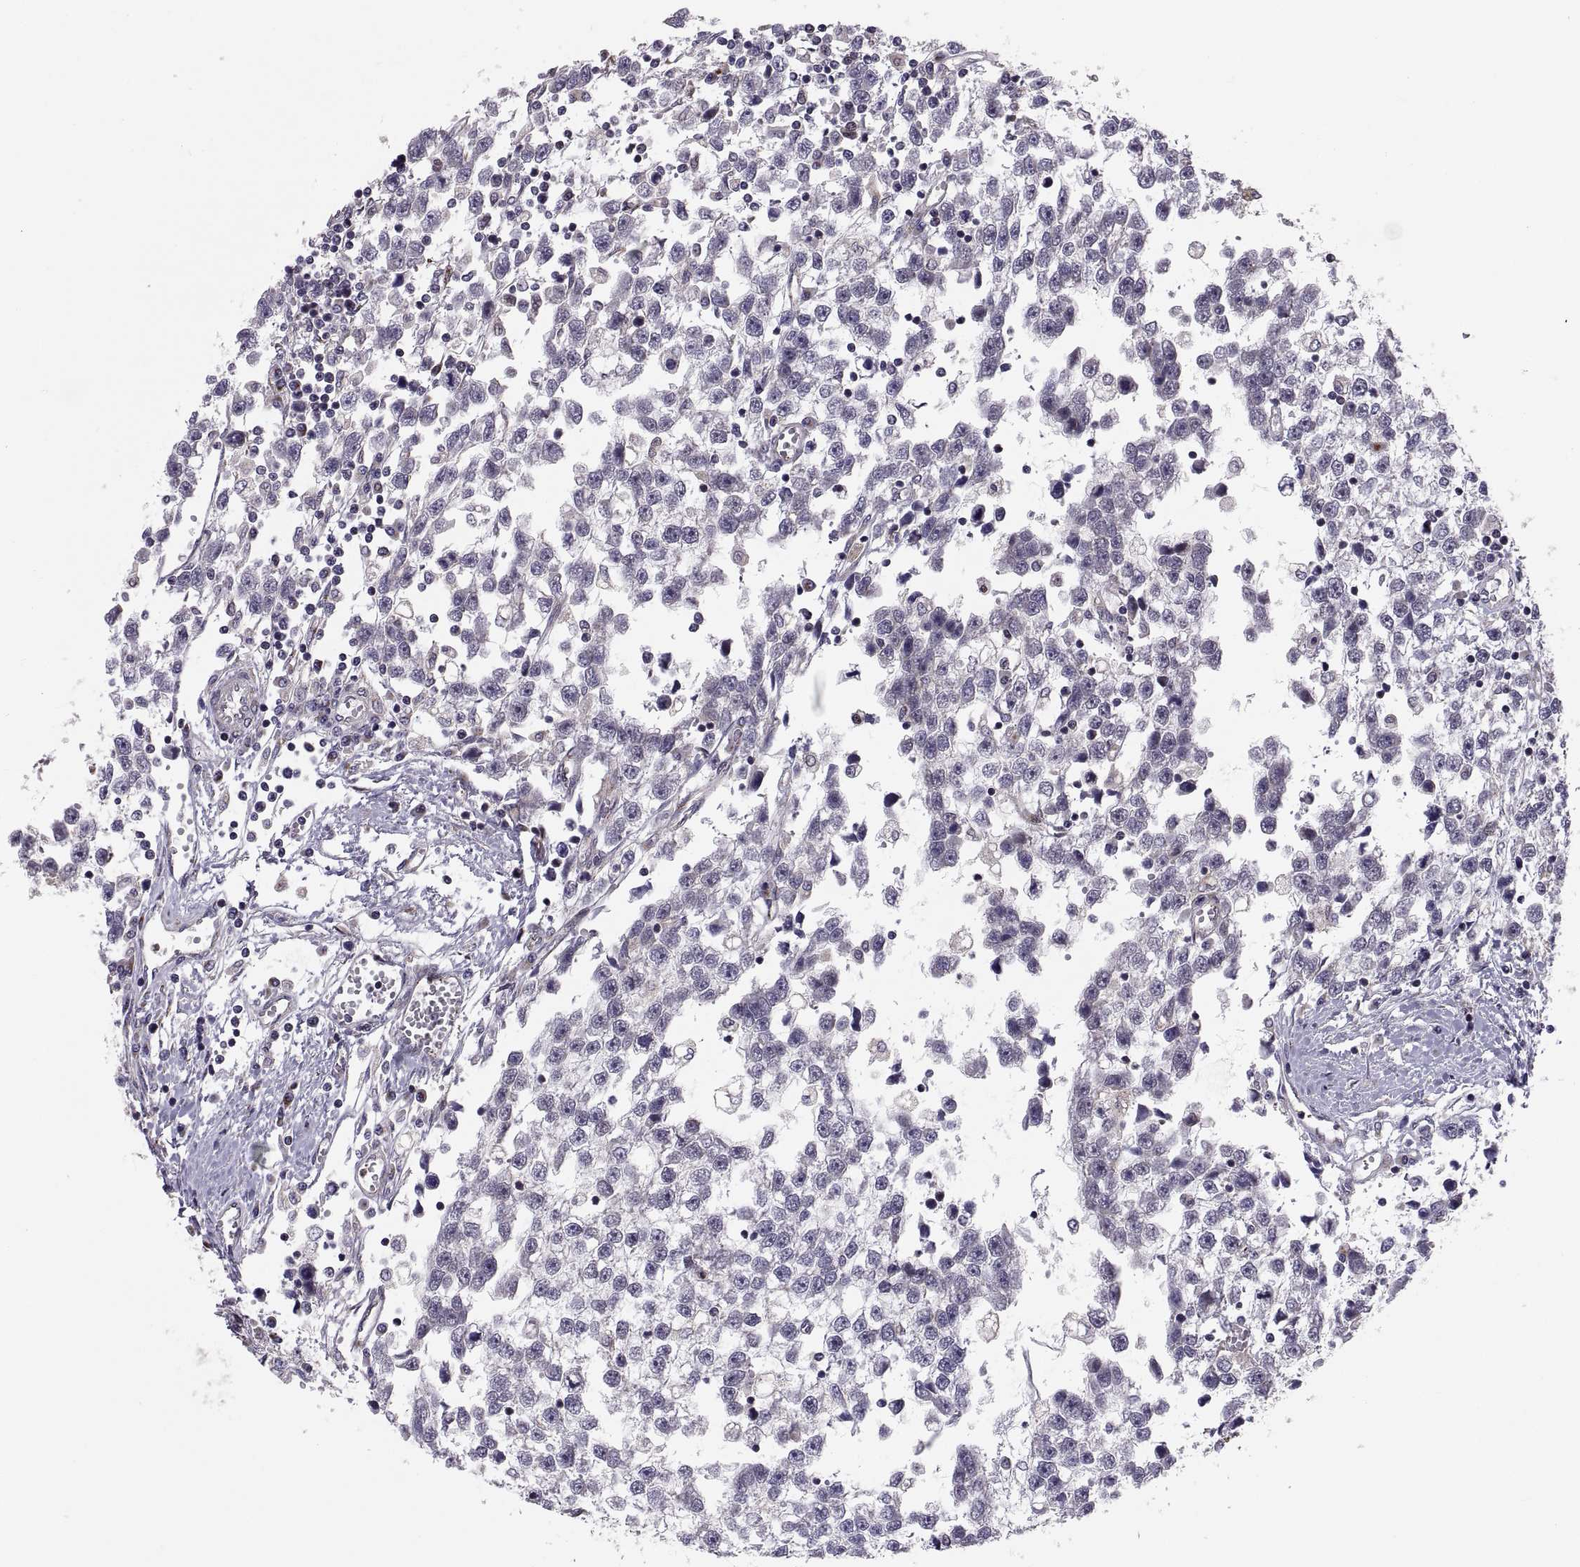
{"staining": {"intensity": "negative", "quantity": "none", "location": "none"}, "tissue": "testis cancer", "cell_type": "Tumor cells", "image_type": "cancer", "snomed": [{"axis": "morphology", "description": "Seminoma, NOS"}, {"axis": "topography", "description": "Testis"}], "caption": "There is no significant expression in tumor cells of testis cancer (seminoma).", "gene": "TESC", "patient": {"sex": "male", "age": 34}}